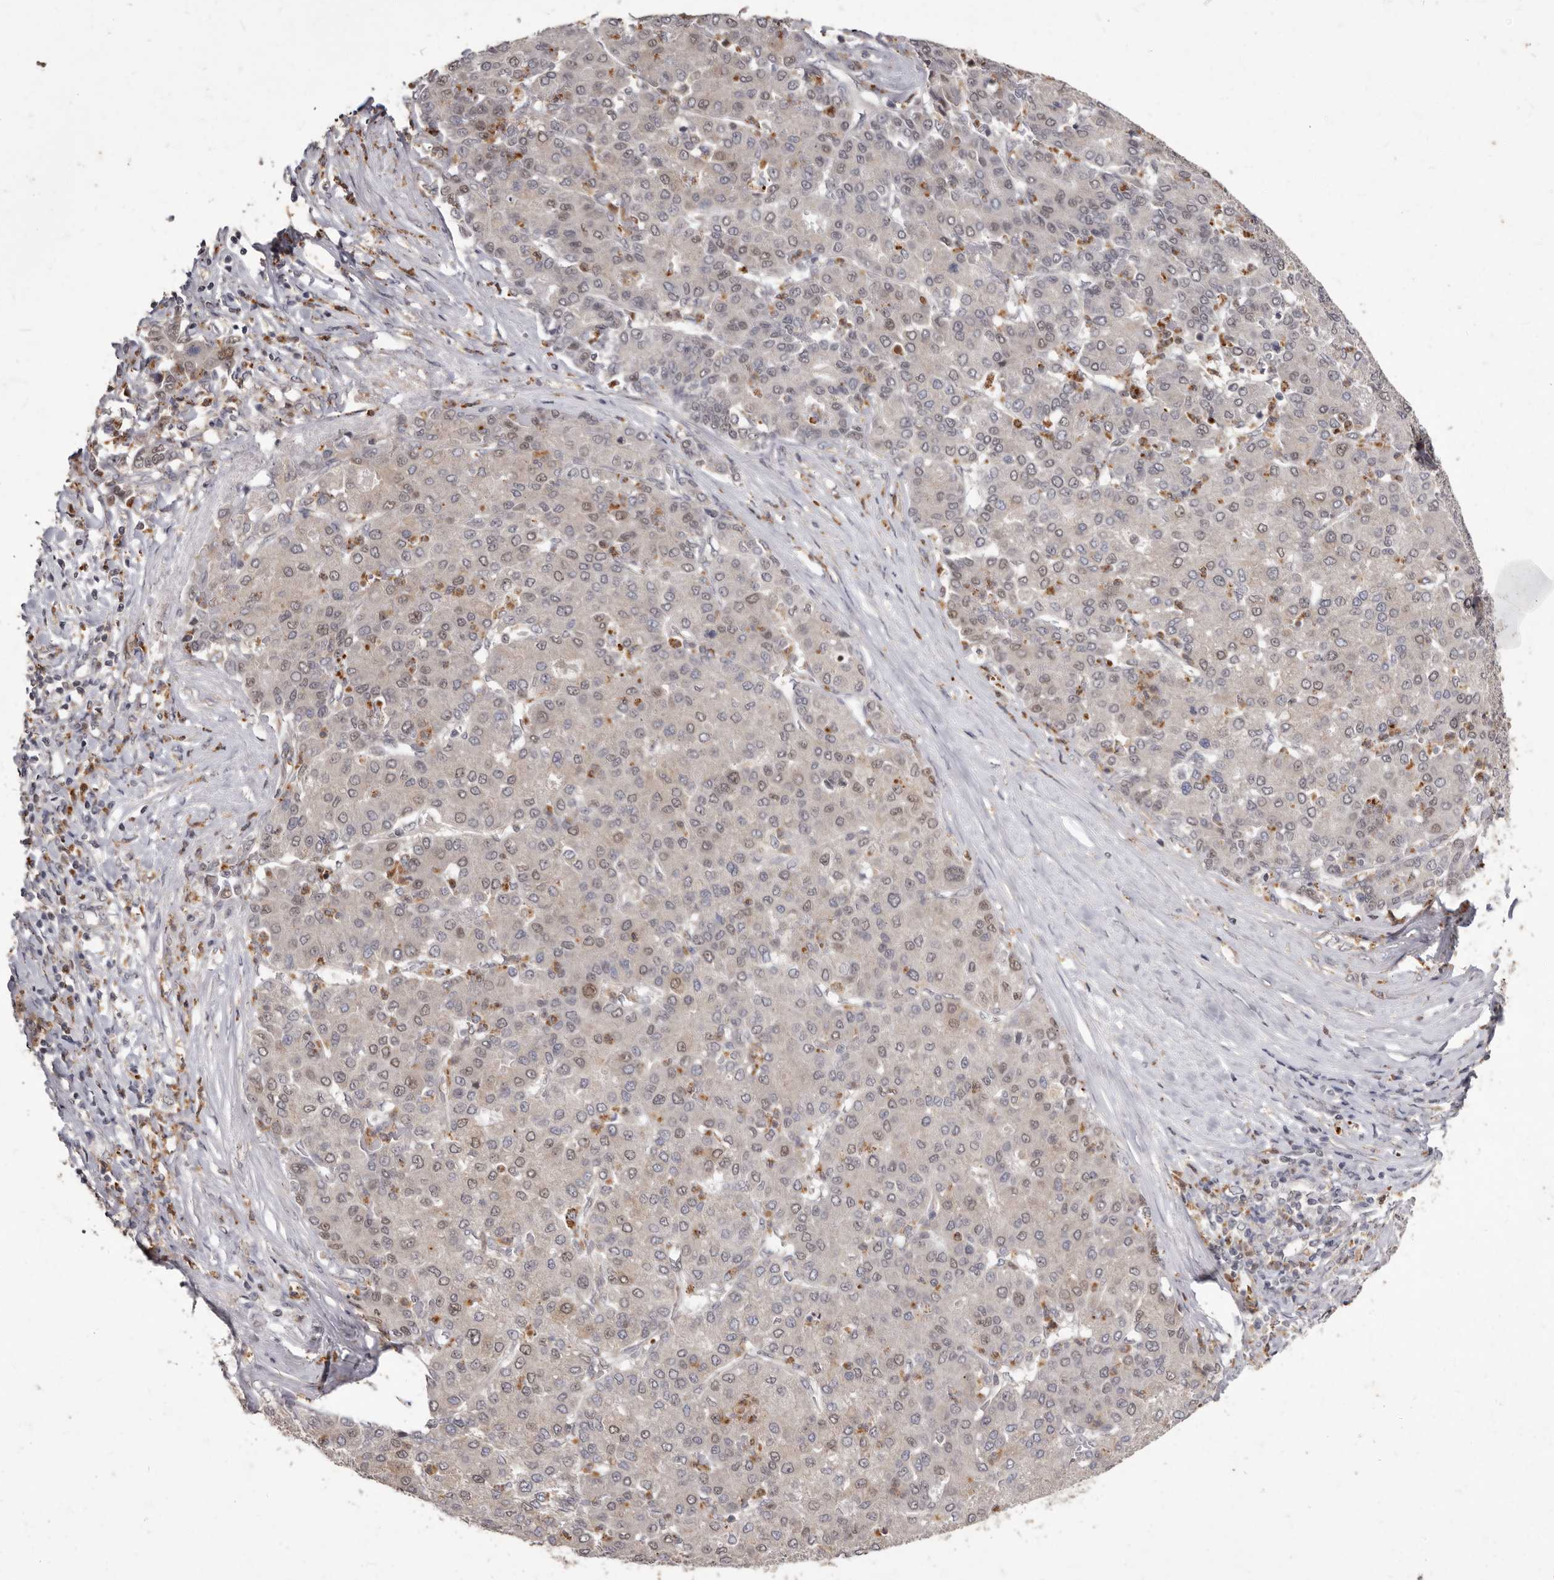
{"staining": {"intensity": "weak", "quantity": "25%-75%", "location": "nuclear"}, "tissue": "liver cancer", "cell_type": "Tumor cells", "image_type": "cancer", "snomed": [{"axis": "morphology", "description": "Carcinoma, Hepatocellular, NOS"}, {"axis": "topography", "description": "Liver"}], "caption": "Immunohistochemistry (IHC) (DAB (3,3'-diaminobenzidine)) staining of liver cancer (hepatocellular carcinoma) exhibits weak nuclear protein expression in approximately 25%-75% of tumor cells. (DAB (3,3'-diaminobenzidine) IHC, brown staining for protein, blue staining for nuclei).", "gene": "ACLY", "patient": {"sex": "male", "age": 65}}